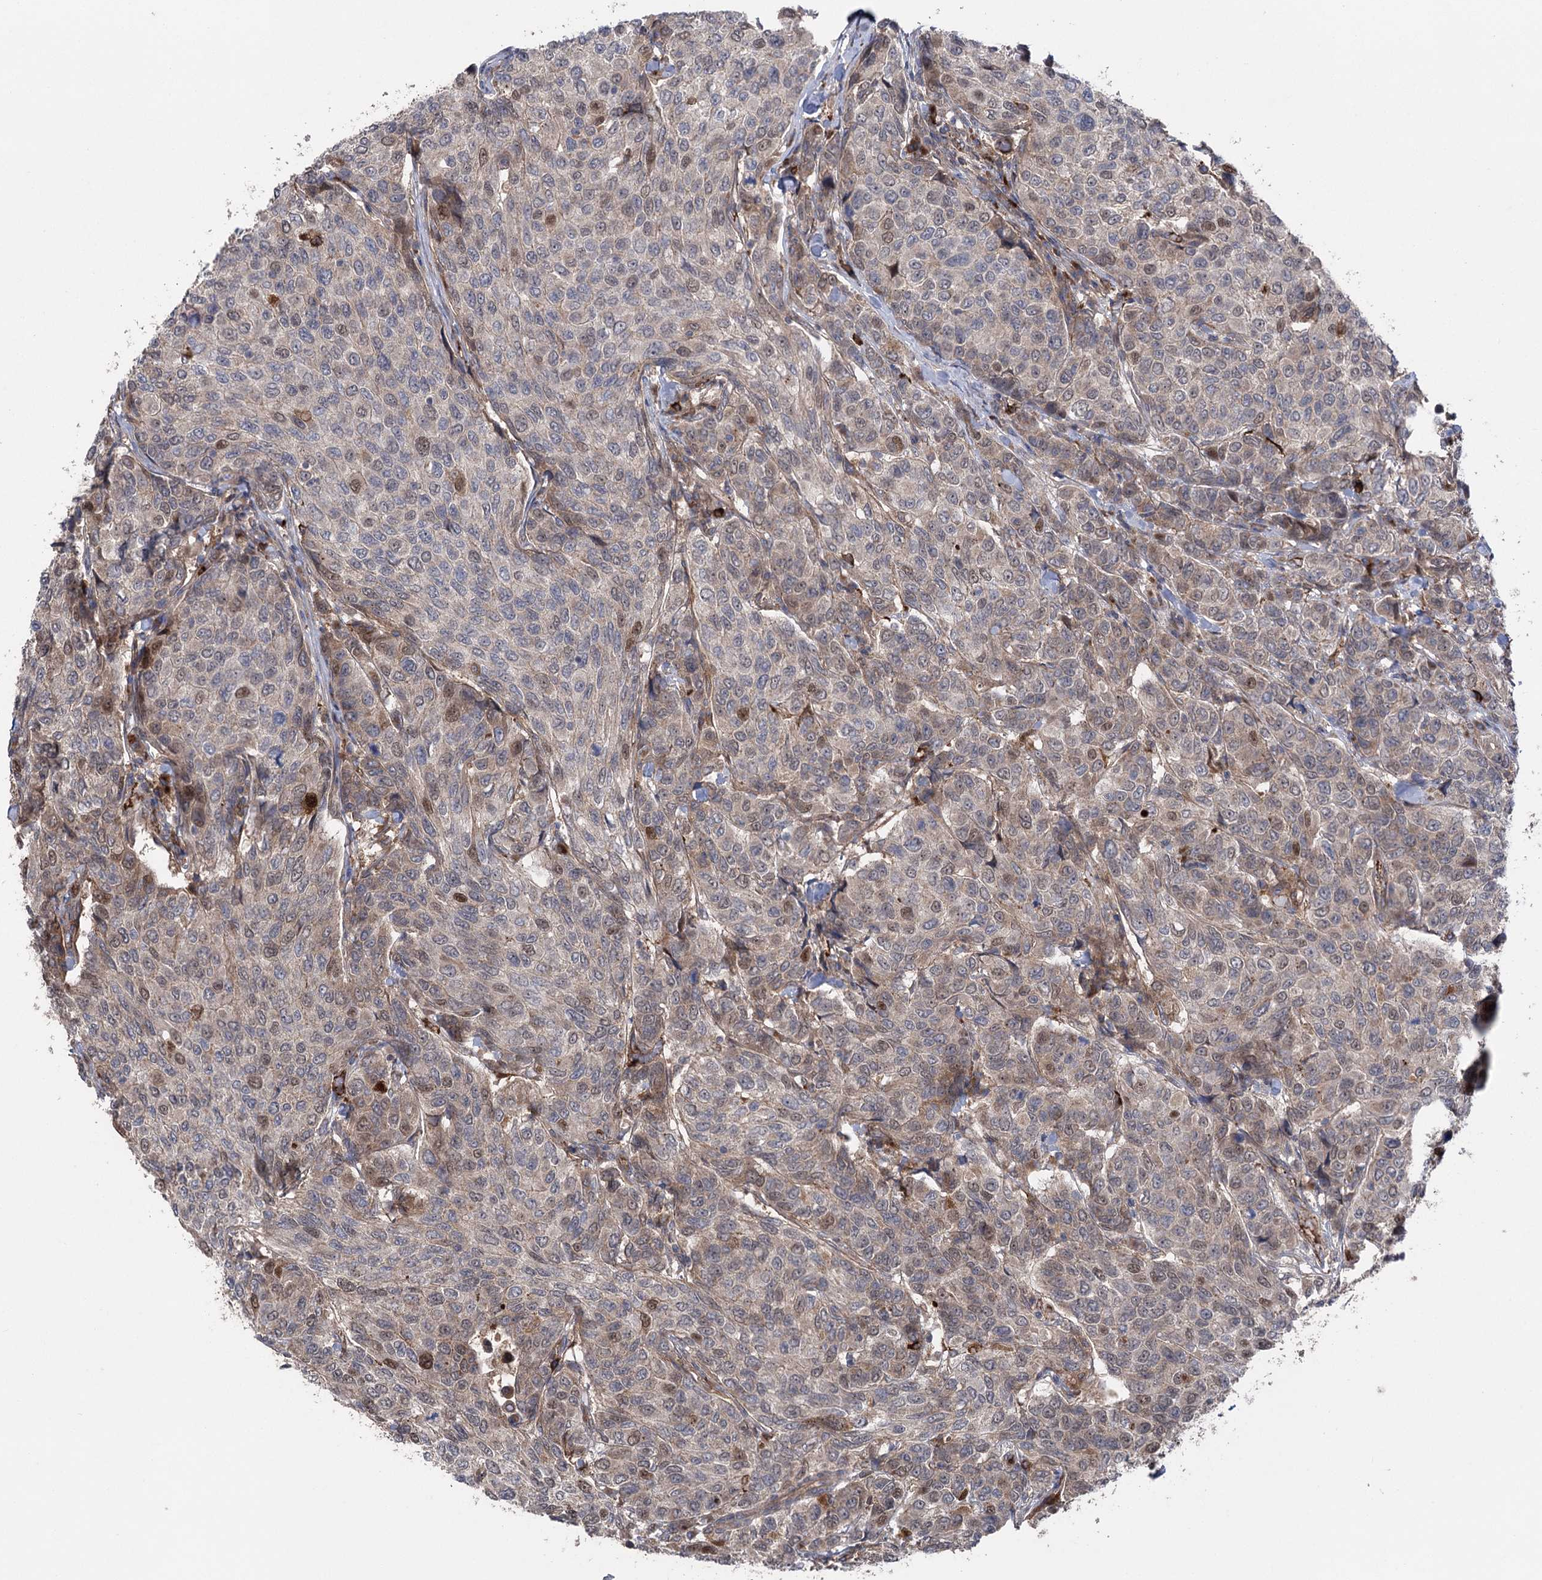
{"staining": {"intensity": "weak", "quantity": "<25%", "location": "cytoplasmic/membranous,nuclear"}, "tissue": "breast cancer", "cell_type": "Tumor cells", "image_type": "cancer", "snomed": [{"axis": "morphology", "description": "Duct carcinoma"}, {"axis": "topography", "description": "Breast"}], "caption": "Immunohistochemical staining of breast intraductal carcinoma displays no significant staining in tumor cells. The staining was performed using DAB (3,3'-diaminobenzidine) to visualize the protein expression in brown, while the nuclei were stained in blue with hematoxylin (Magnification: 20x).", "gene": "OTUD1", "patient": {"sex": "female", "age": 55}}